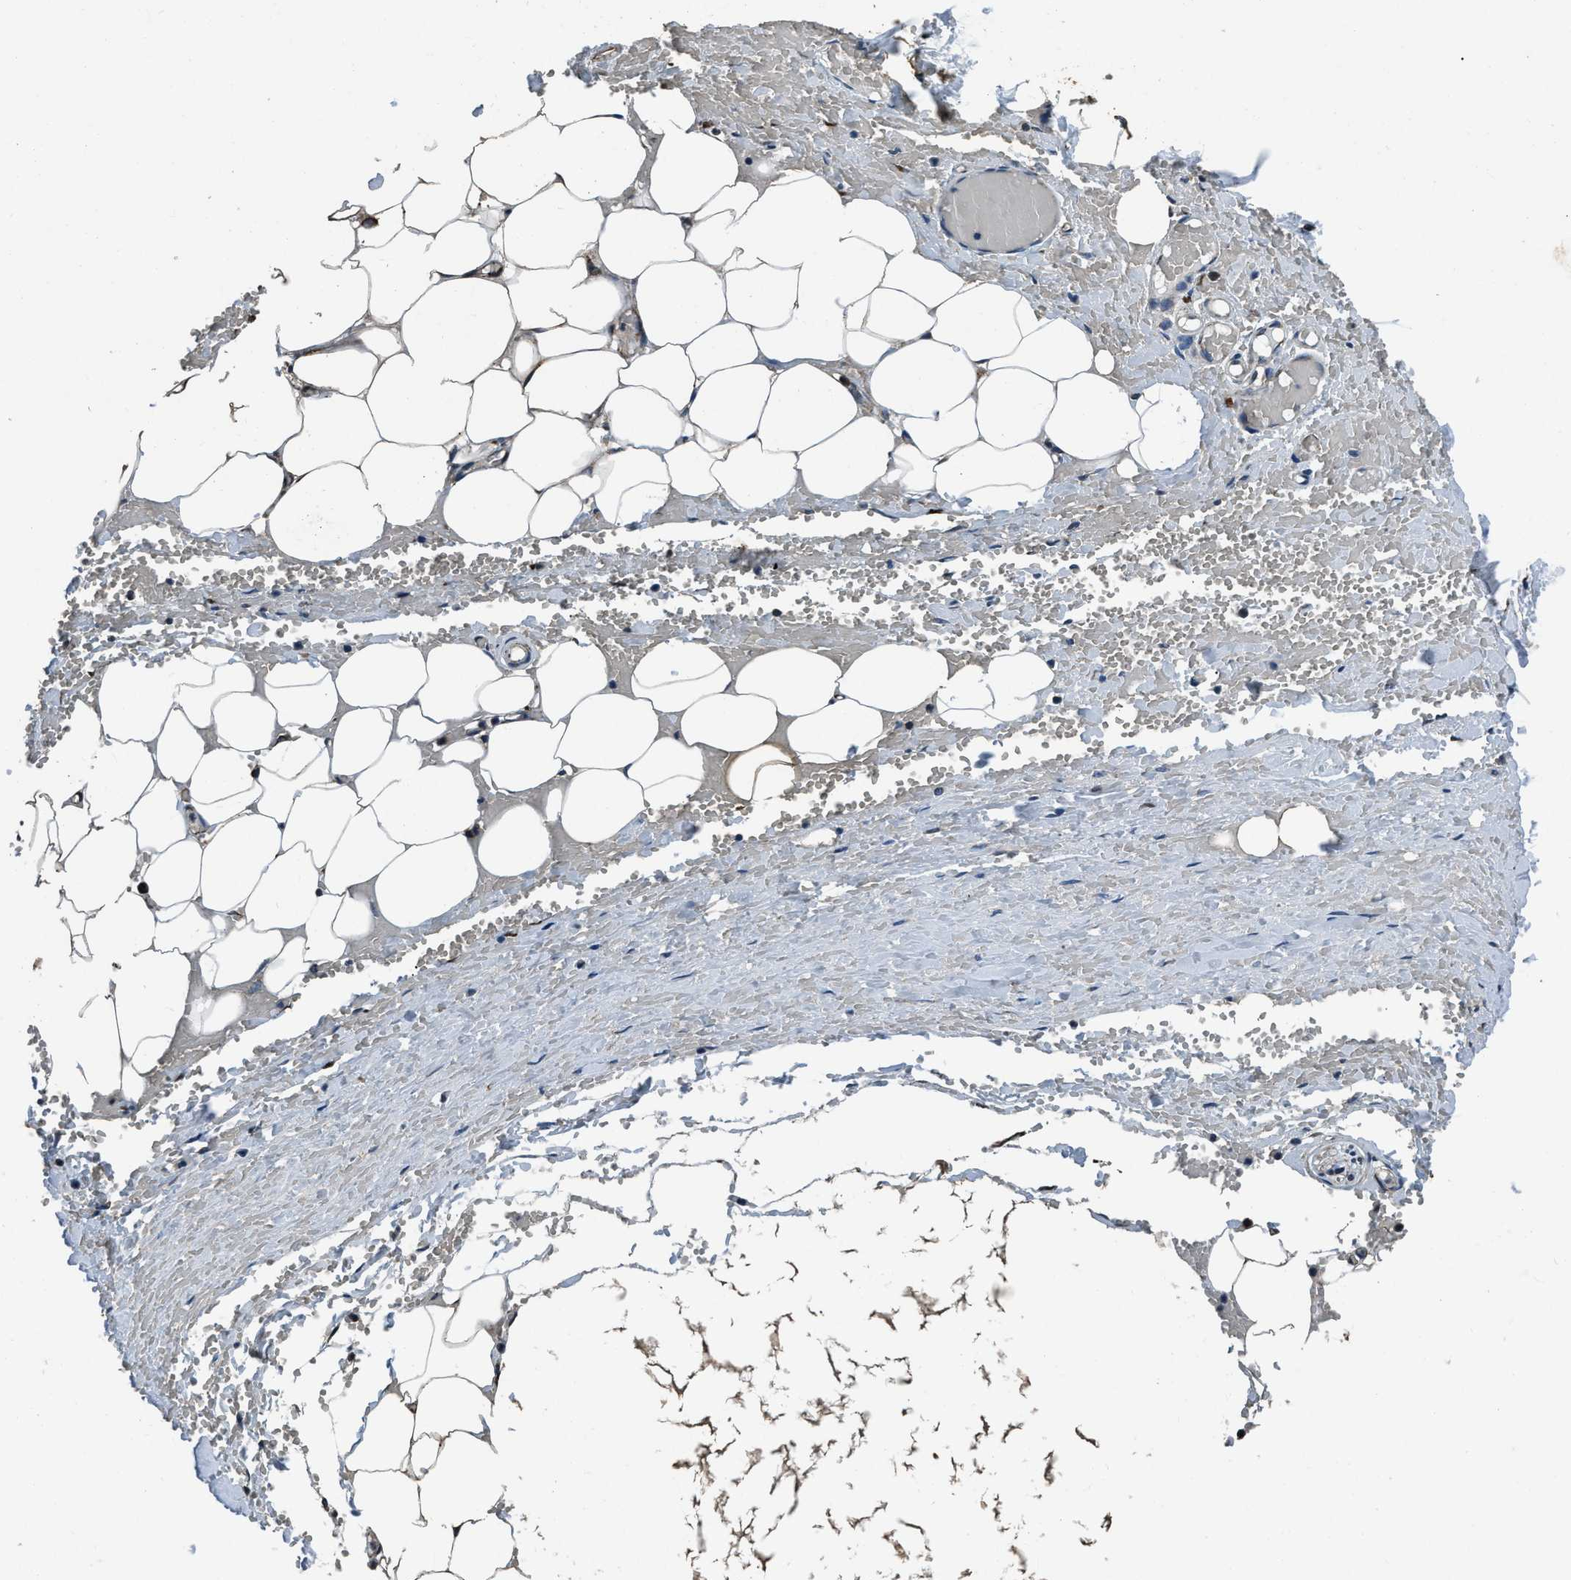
{"staining": {"intensity": "strong", "quantity": ">75%", "location": "cytoplasmic/membranous"}, "tissue": "adipose tissue", "cell_type": "Adipocytes", "image_type": "normal", "snomed": [{"axis": "morphology", "description": "Normal tissue, NOS"}, {"axis": "topography", "description": "Soft tissue"}, {"axis": "topography", "description": "Vascular tissue"}], "caption": "Strong cytoplasmic/membranous staining for a protein is seen in about >75% of adipocytes of normal adipose tissue using immunohistochemistry (IHC).", "gene": "OGDH", "patient": {"sex": "female", "age": 35}}